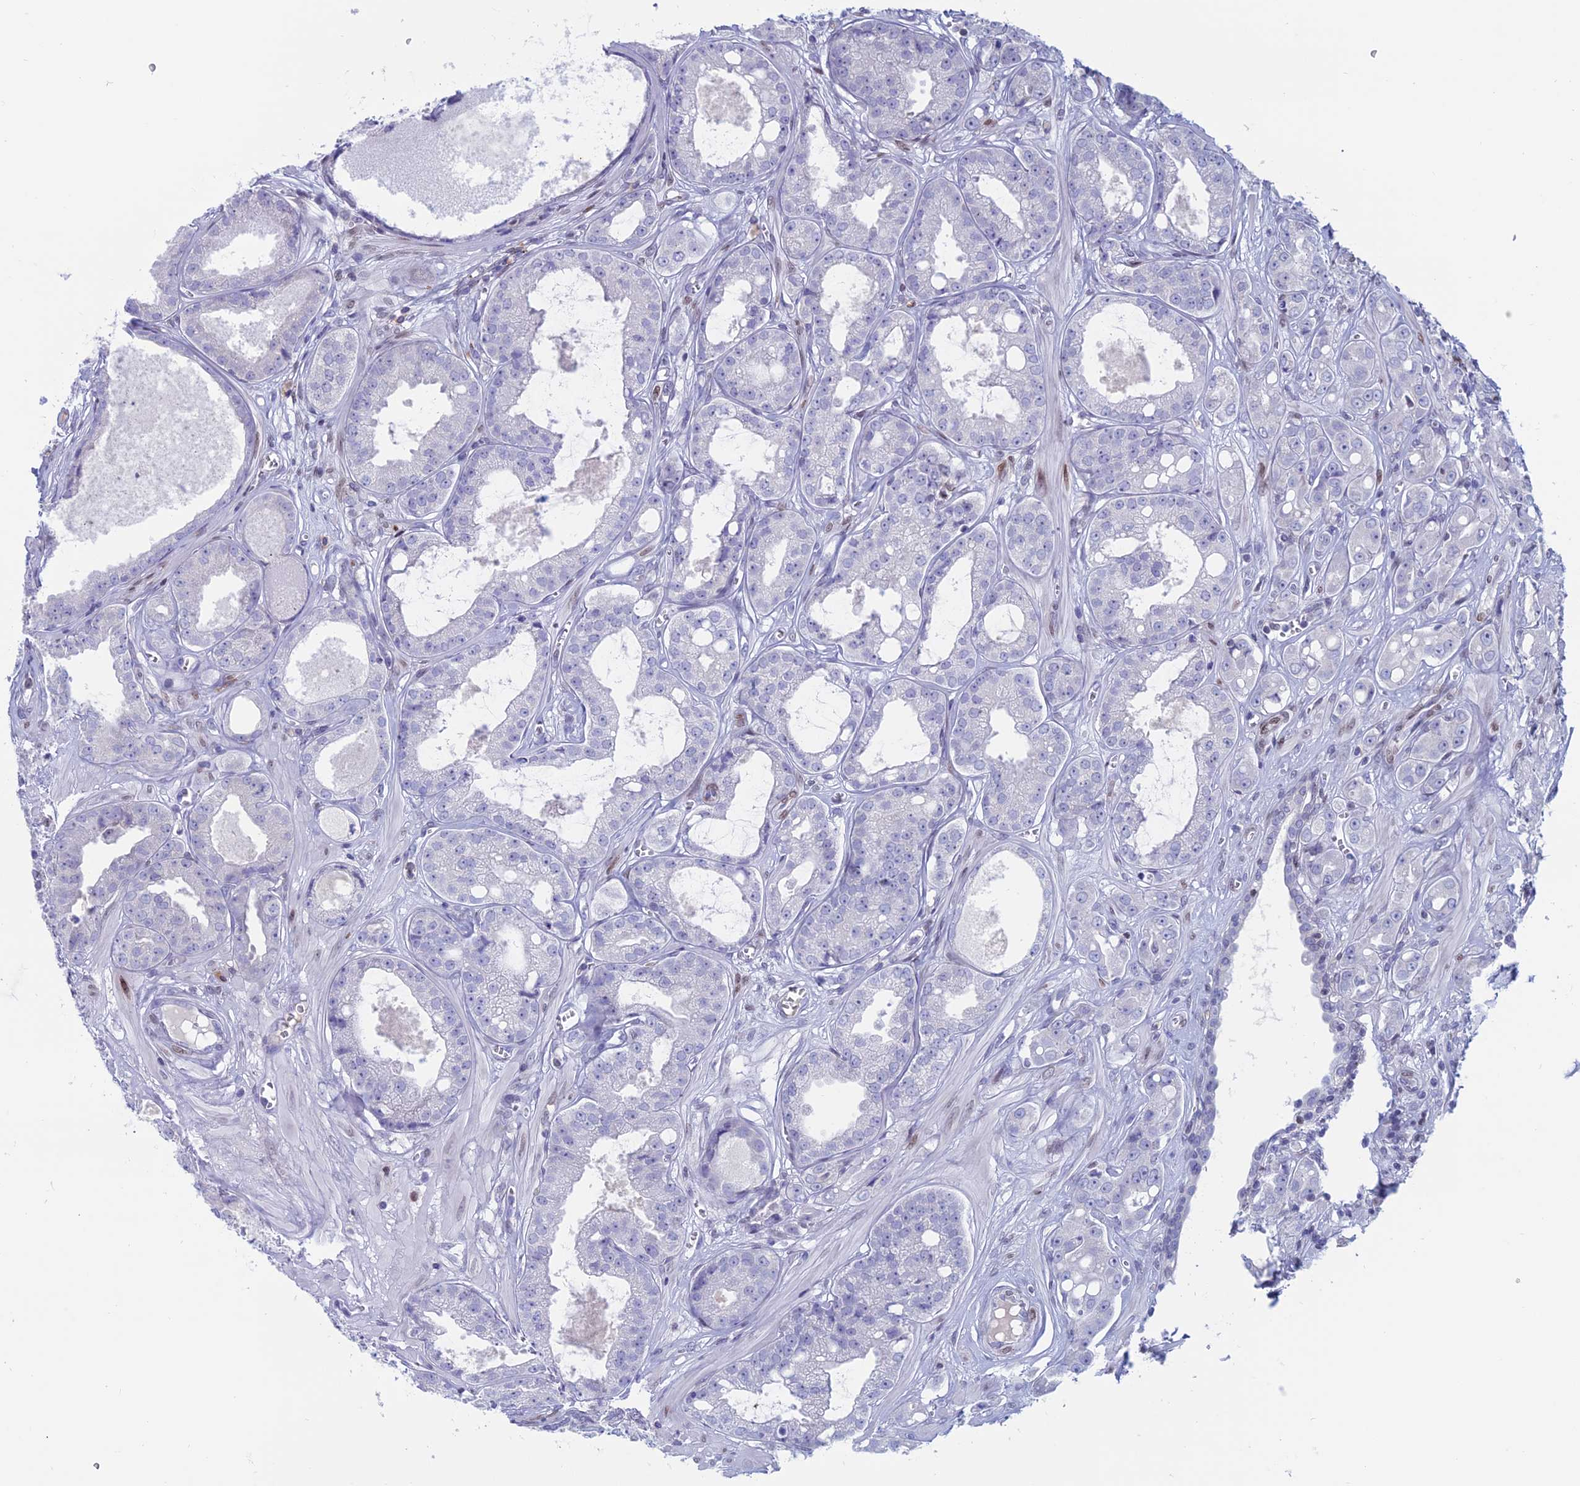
{"staining": {"intensity": "negative", "quantity": "none", "location": "none"}, "tissue": "prostate cancer", "cell_type": "Tumor cells", "image_type": "cancer", "snomed": [{"axis": "morphology", "description": "Adenocarcinoma, High grade"}, {"axis": "topography", "description": "Prostate"}], "caption": "High power microscopy image of an immunohistochemistry photomicrograph of prostate cancer (adenocarcinoma (high-grade)), revealing no significant staining in tumor cells. The staining is performed using DAB (3,3'-diaminobenzidine) brown chromogen with nuclei counter-stained in using hematoxylin.", "gene": "CERS6", "patient": {"sex": "male", "age": 74}}